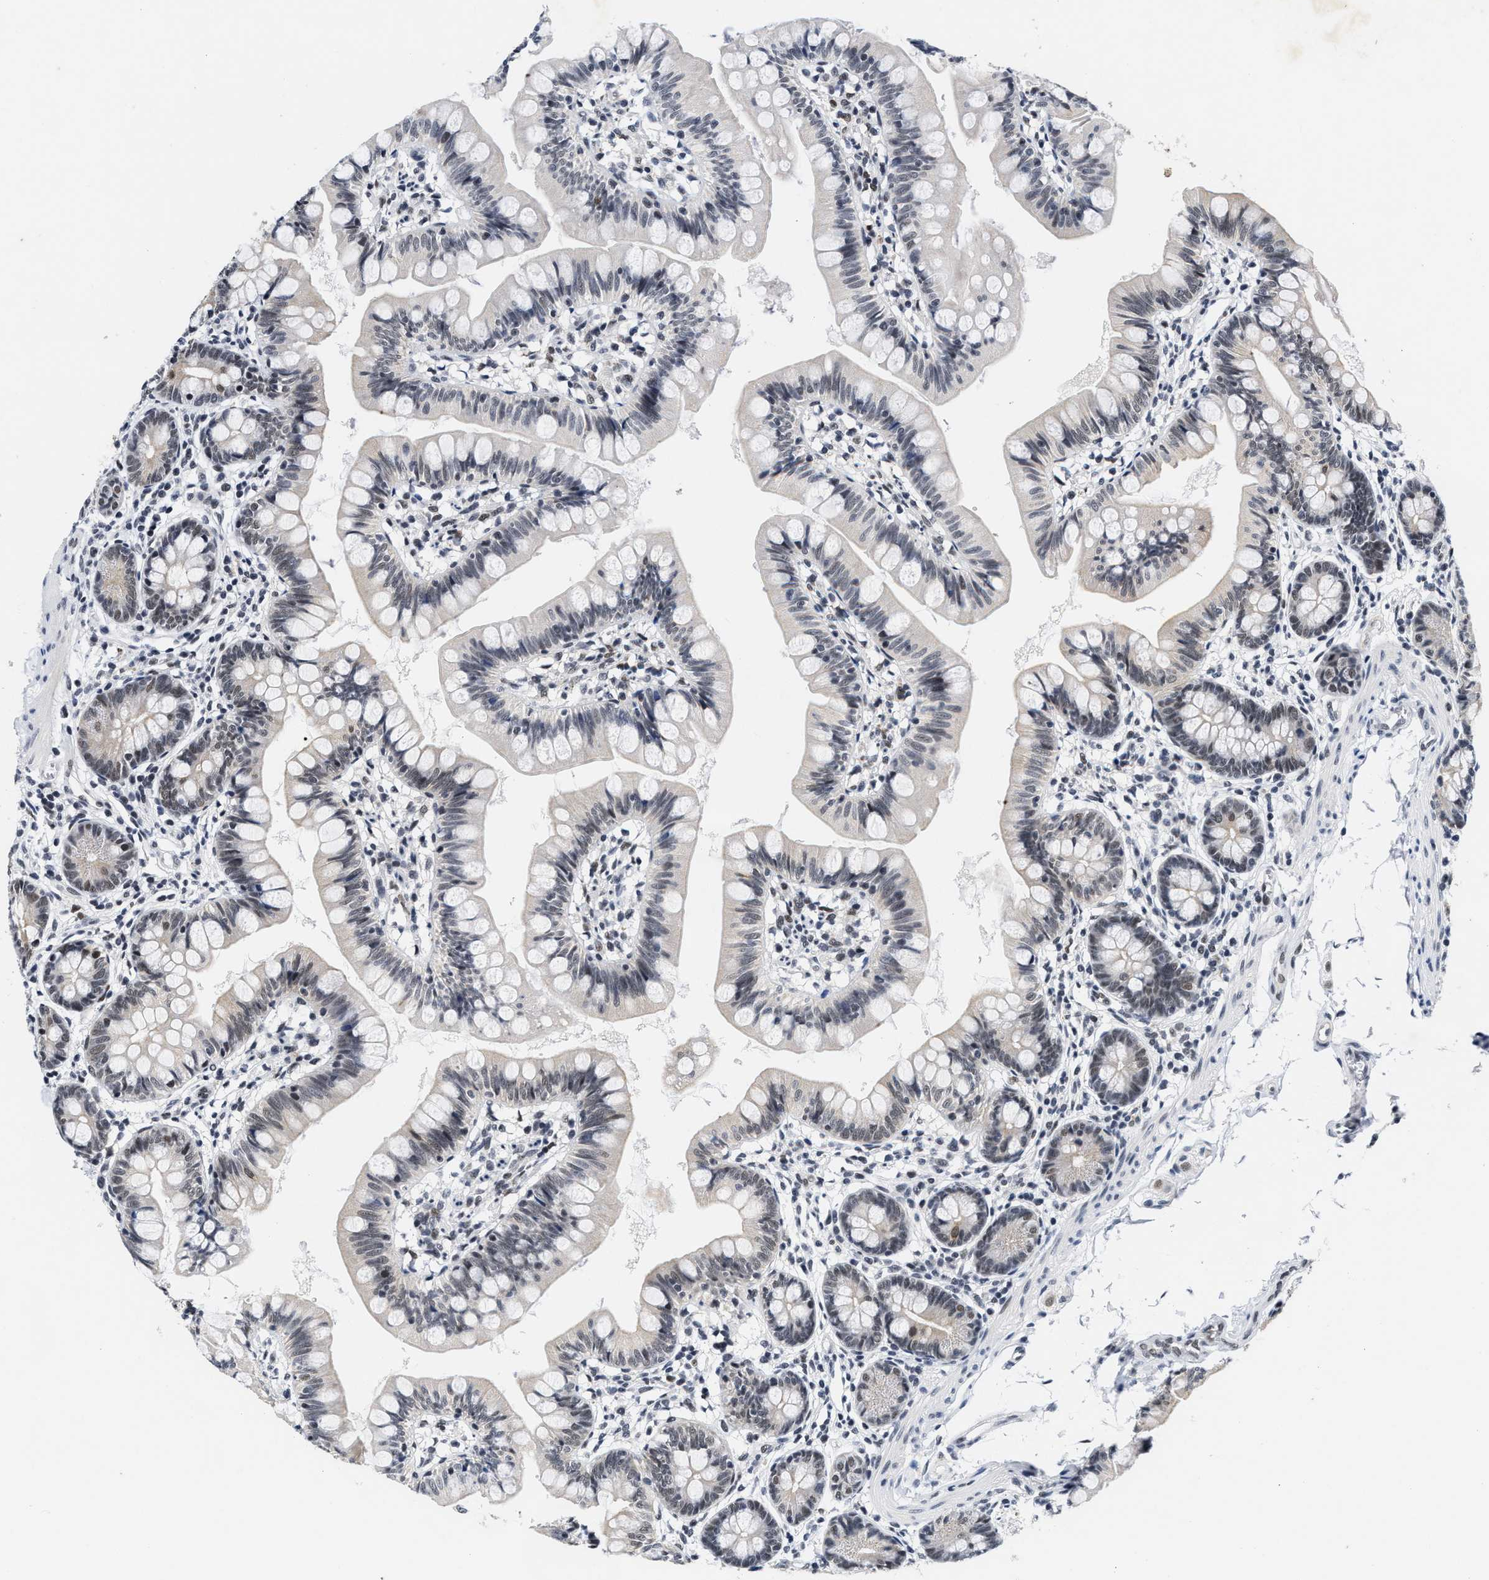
{"staining": {"intensity": "moderate", "quantity": "25%-75%", "location": "nuclear"}, "tissue": "small intestine", "cell_type": "Glandular cells", "image_type": "normal", "snomed": [{"axis": "morphology", "description": "Normal tissue, NOS"}, {"axis": "topography", "description": "Small intestine"}], "caption": "A medium amount of moderate nuclear positivity is appreciated in approximately 25%-75% of glandular cells in normal small intestine. The staining was performed using DAB, with brown indicating positive protein expression. Nuclei are stained blue with hematoxylin.", "gene": "INIP", "patient": {"sex": "male", "age": 7}}